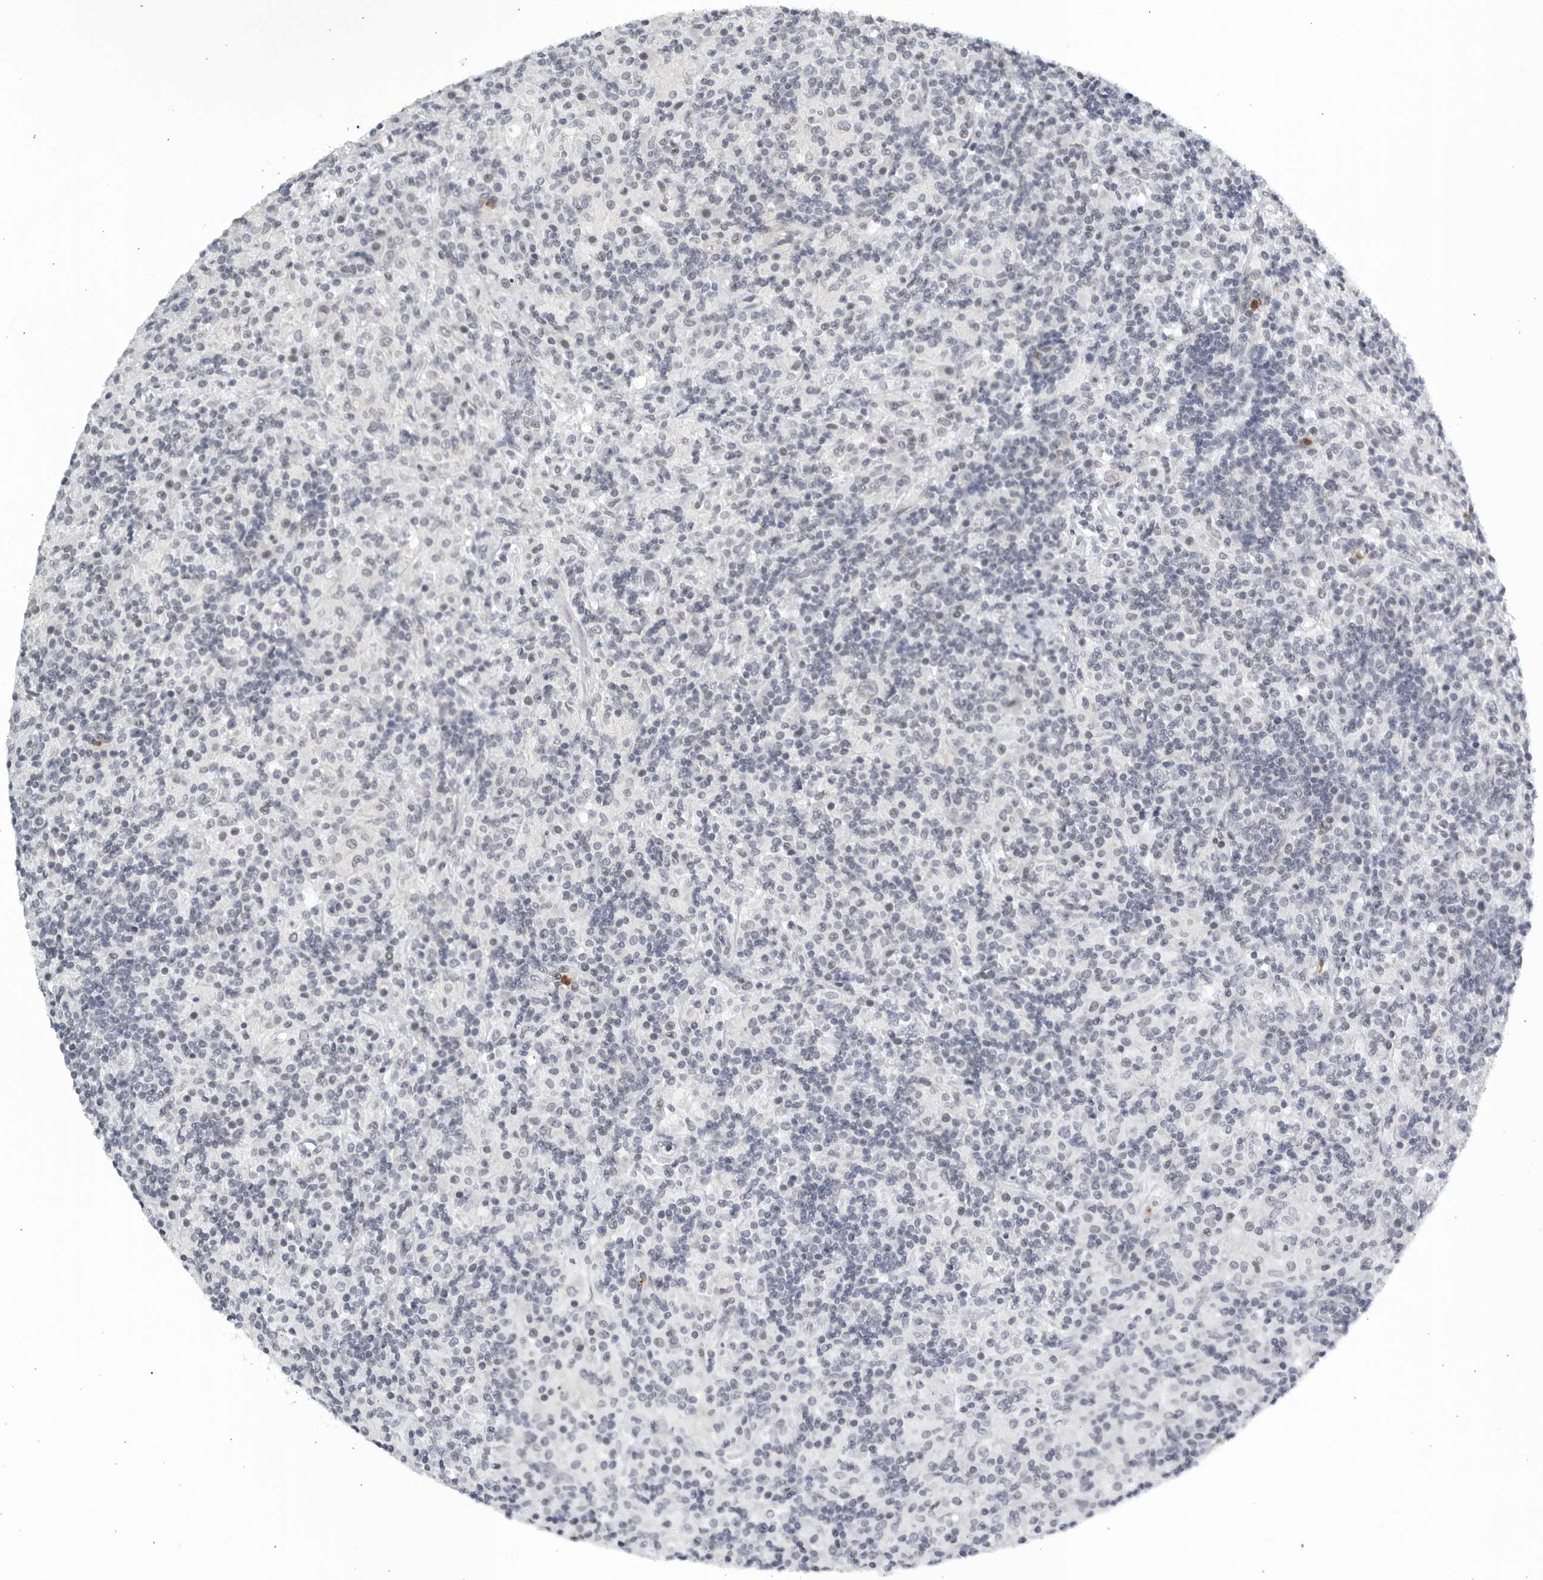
{"staining": {"intensity": "negative", "quantity": "none", "location": "none"}, "tissue": "lymphoma", "cell_type": "Tumor cells", "image_type": "cancer", "snomed": [{"axis": "morphology", "description": "Hodgkin's disease, NOS"}, {"axis": "topography", "description": "Lymph node"}], "caption": "A high-resolution histopathology image shows immunohistochemistry staining of lymphoma, which demonstrates no significant expression in tumor cells. Nuclei are stained in blue.", "gene": "KLK7", "patient": {"sex": "male", "age": 70}}